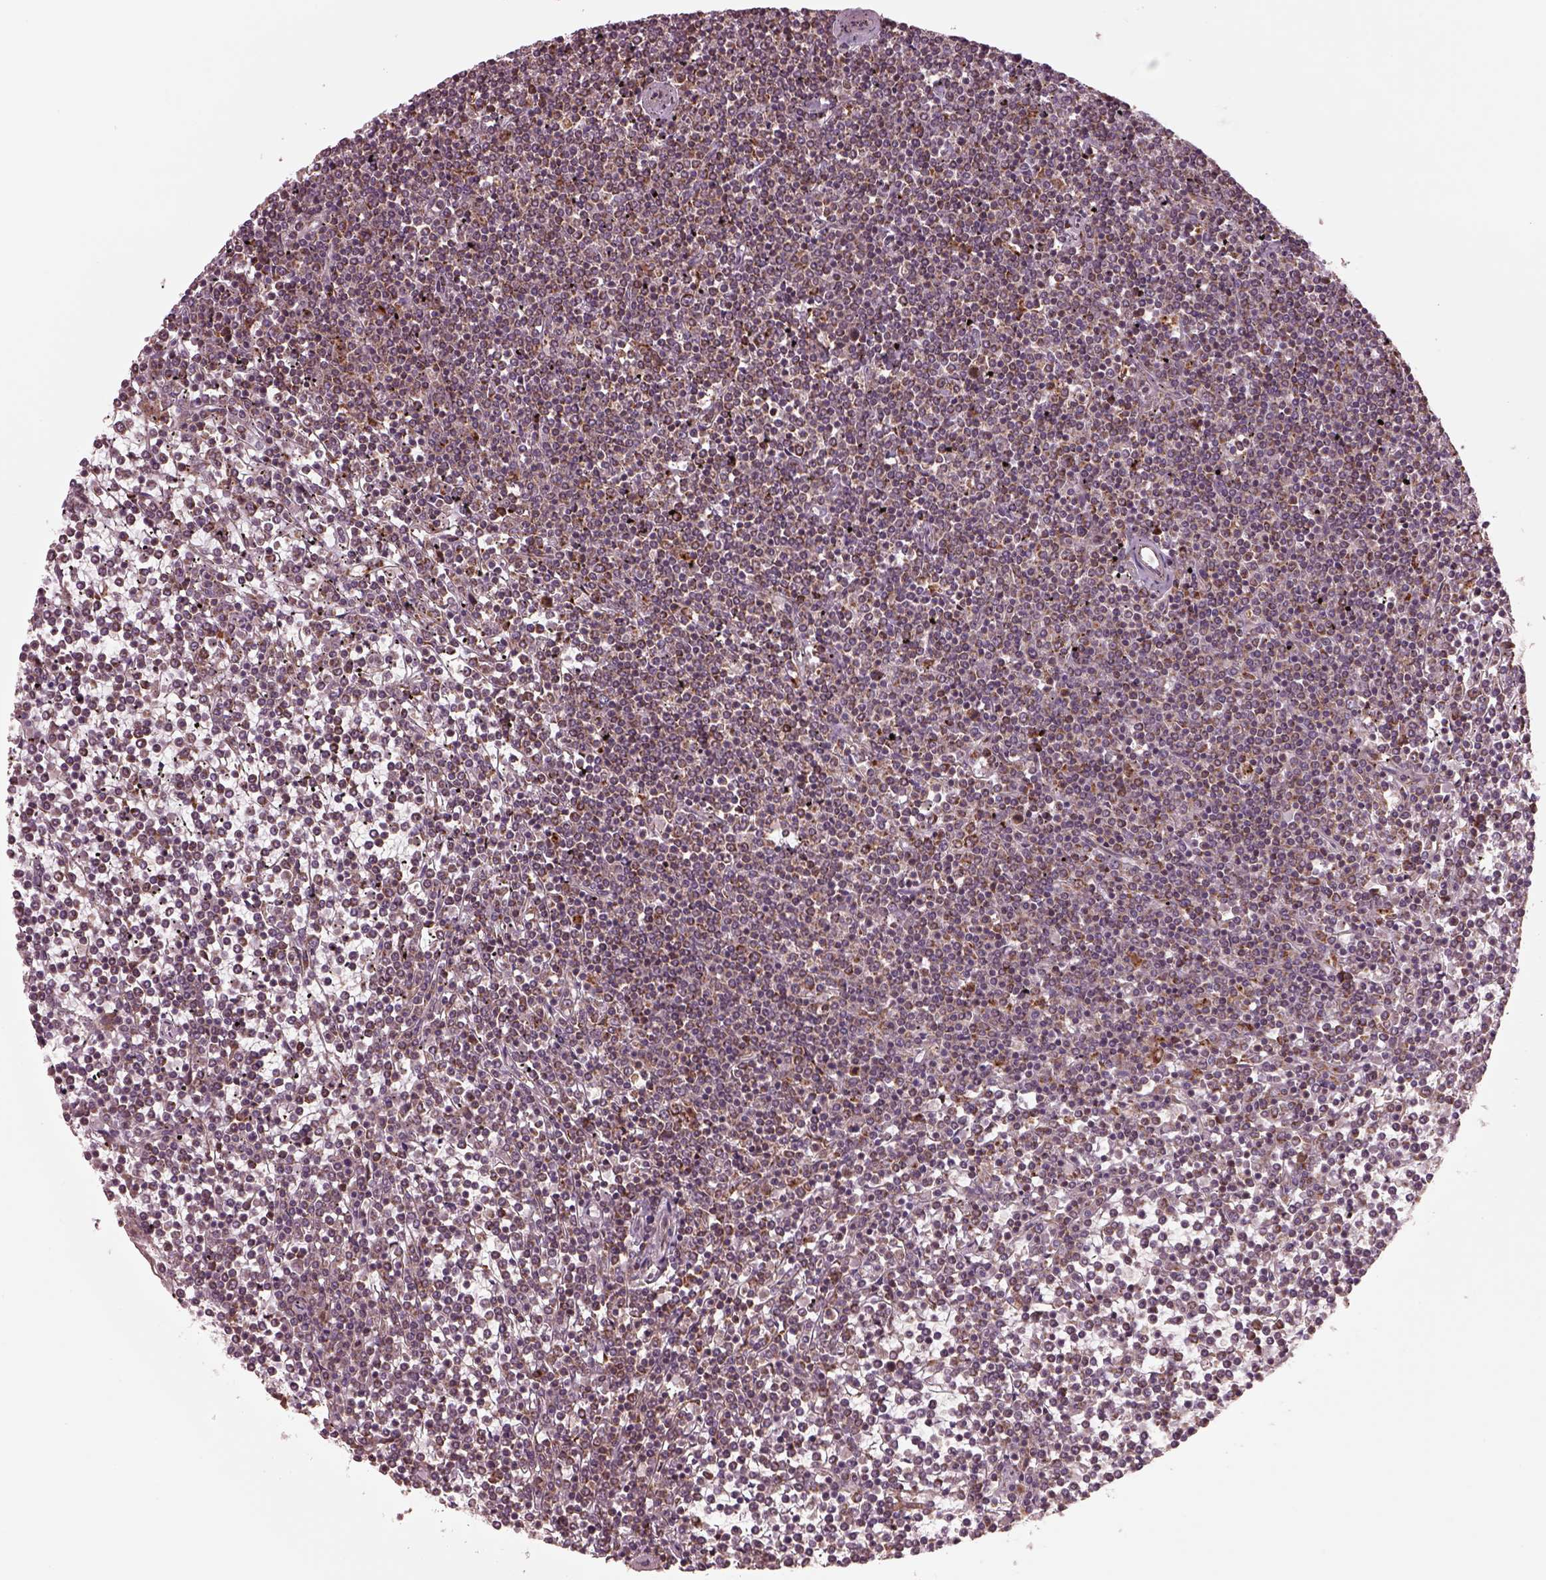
{"staining": {"intensity": "moderate", "quantity": "<25%", "location": "cytoplasmic/membranous"}, "tissue": "lymphoma", "cell_type": "Tumor cells", "image_type": "cancer", "snomed": [{"axis": "morphology", "description": "Malignant lymphoma, non-Hodgkin's type, Low grade"}, {"axis": "topography", "description": "Spleen"}], "caption": "Immunohistochemistry of malignant lymphoma, non-Hodgkin's type (low-grade) shows low levels of moderate cytoplasmic/membranous staining in approximately <25% of tumor cells.", "gene": "SEL1L3", "patient": {"sex": "female", "age": 19}}